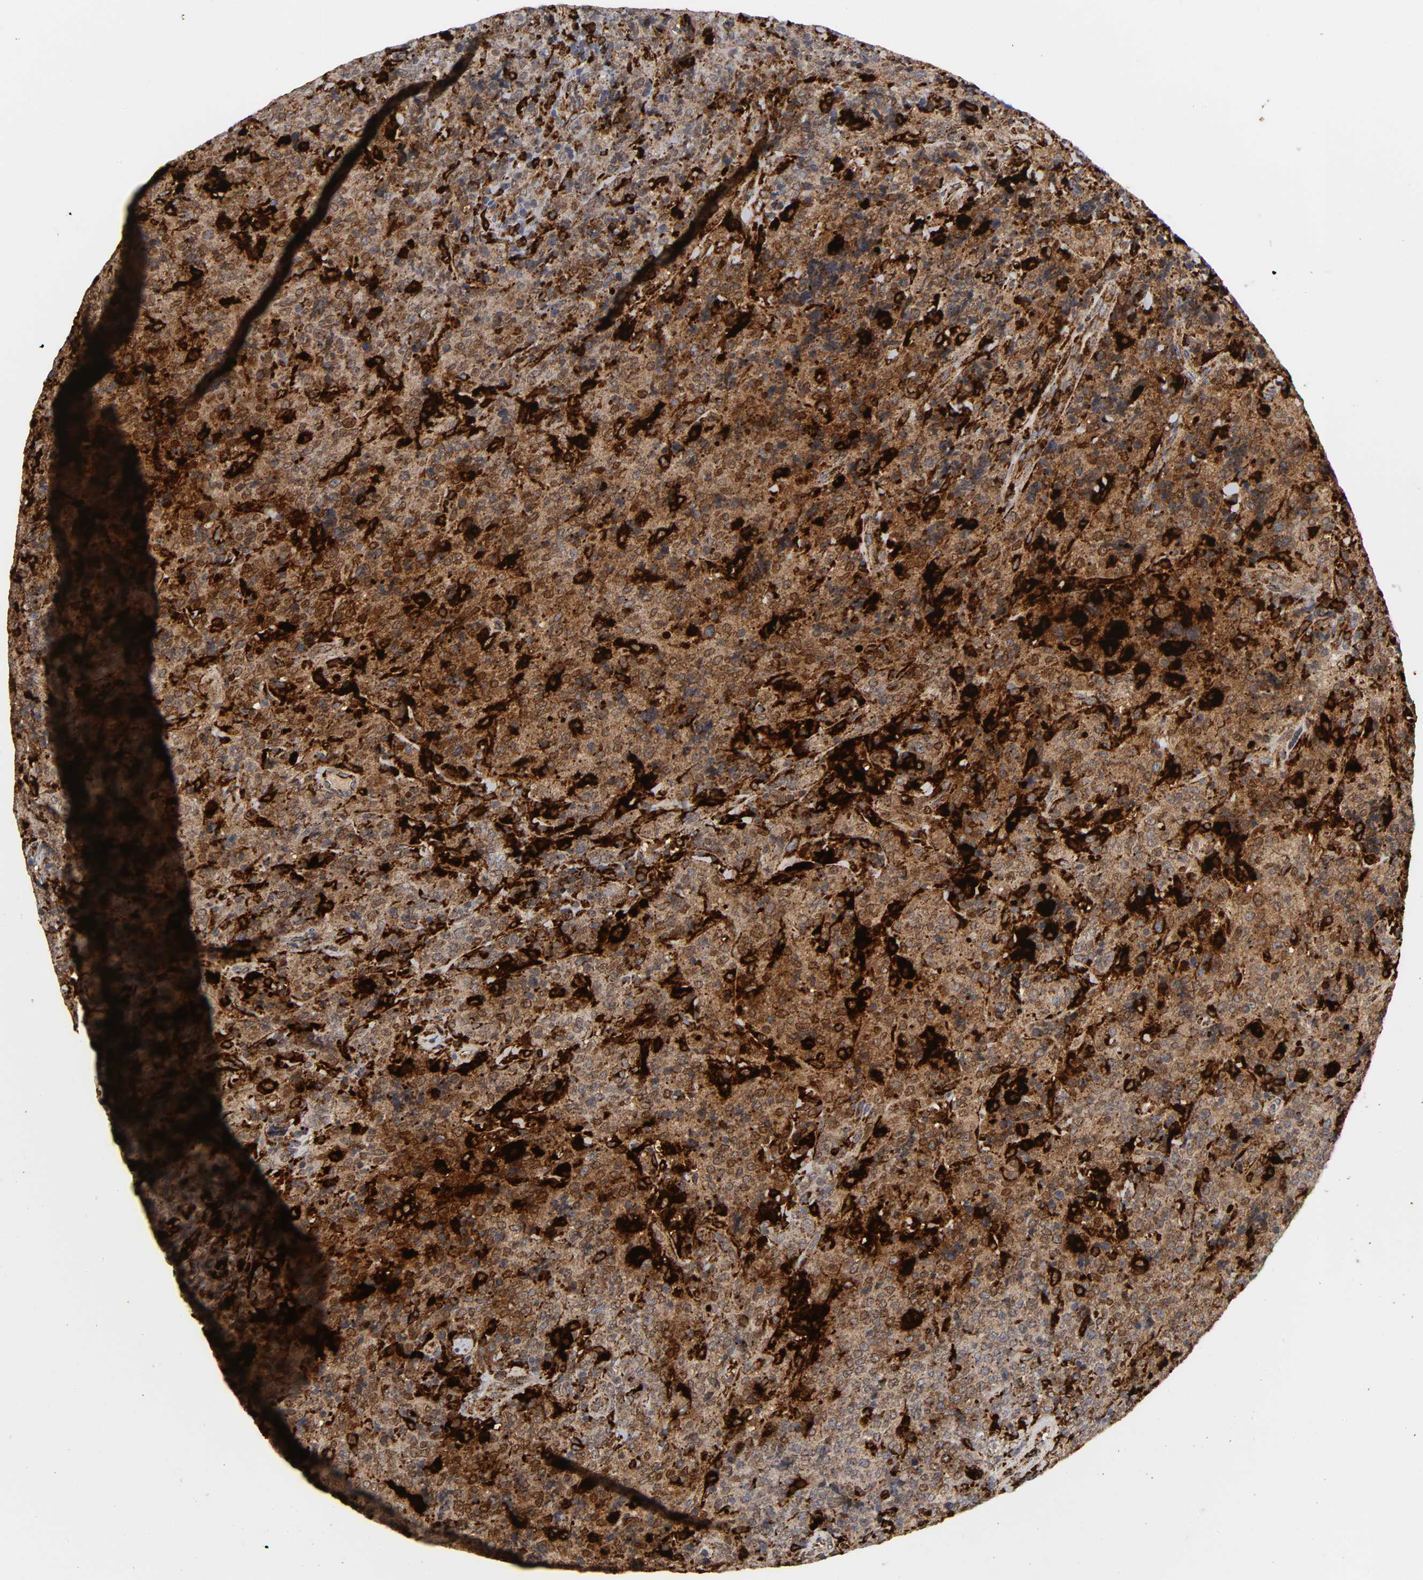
{"staining": {"intensity": "strong", "quantity": ">75%", "location": "cytoplasmic/membranous"}, "tissue": "lymphoma", "cell_type": "Tumor cells", "image_type": "cancer", "snomed": [{"axis": "morphology", "description": "Malignant lymphoma, non-Hodgkin's type, High grade"}, {"axis": "topography", "description": "Tonsil"}], "caption": "Strong cytoplasmic/membranous expression for a protein is identified in approximately >75% of tumor cells of high-grade malignant lymphoma, non-Hodgkin's type using immunohistochemistry.", "gene": "PSAP", "patient": {"sex": "female", "age": 36}}